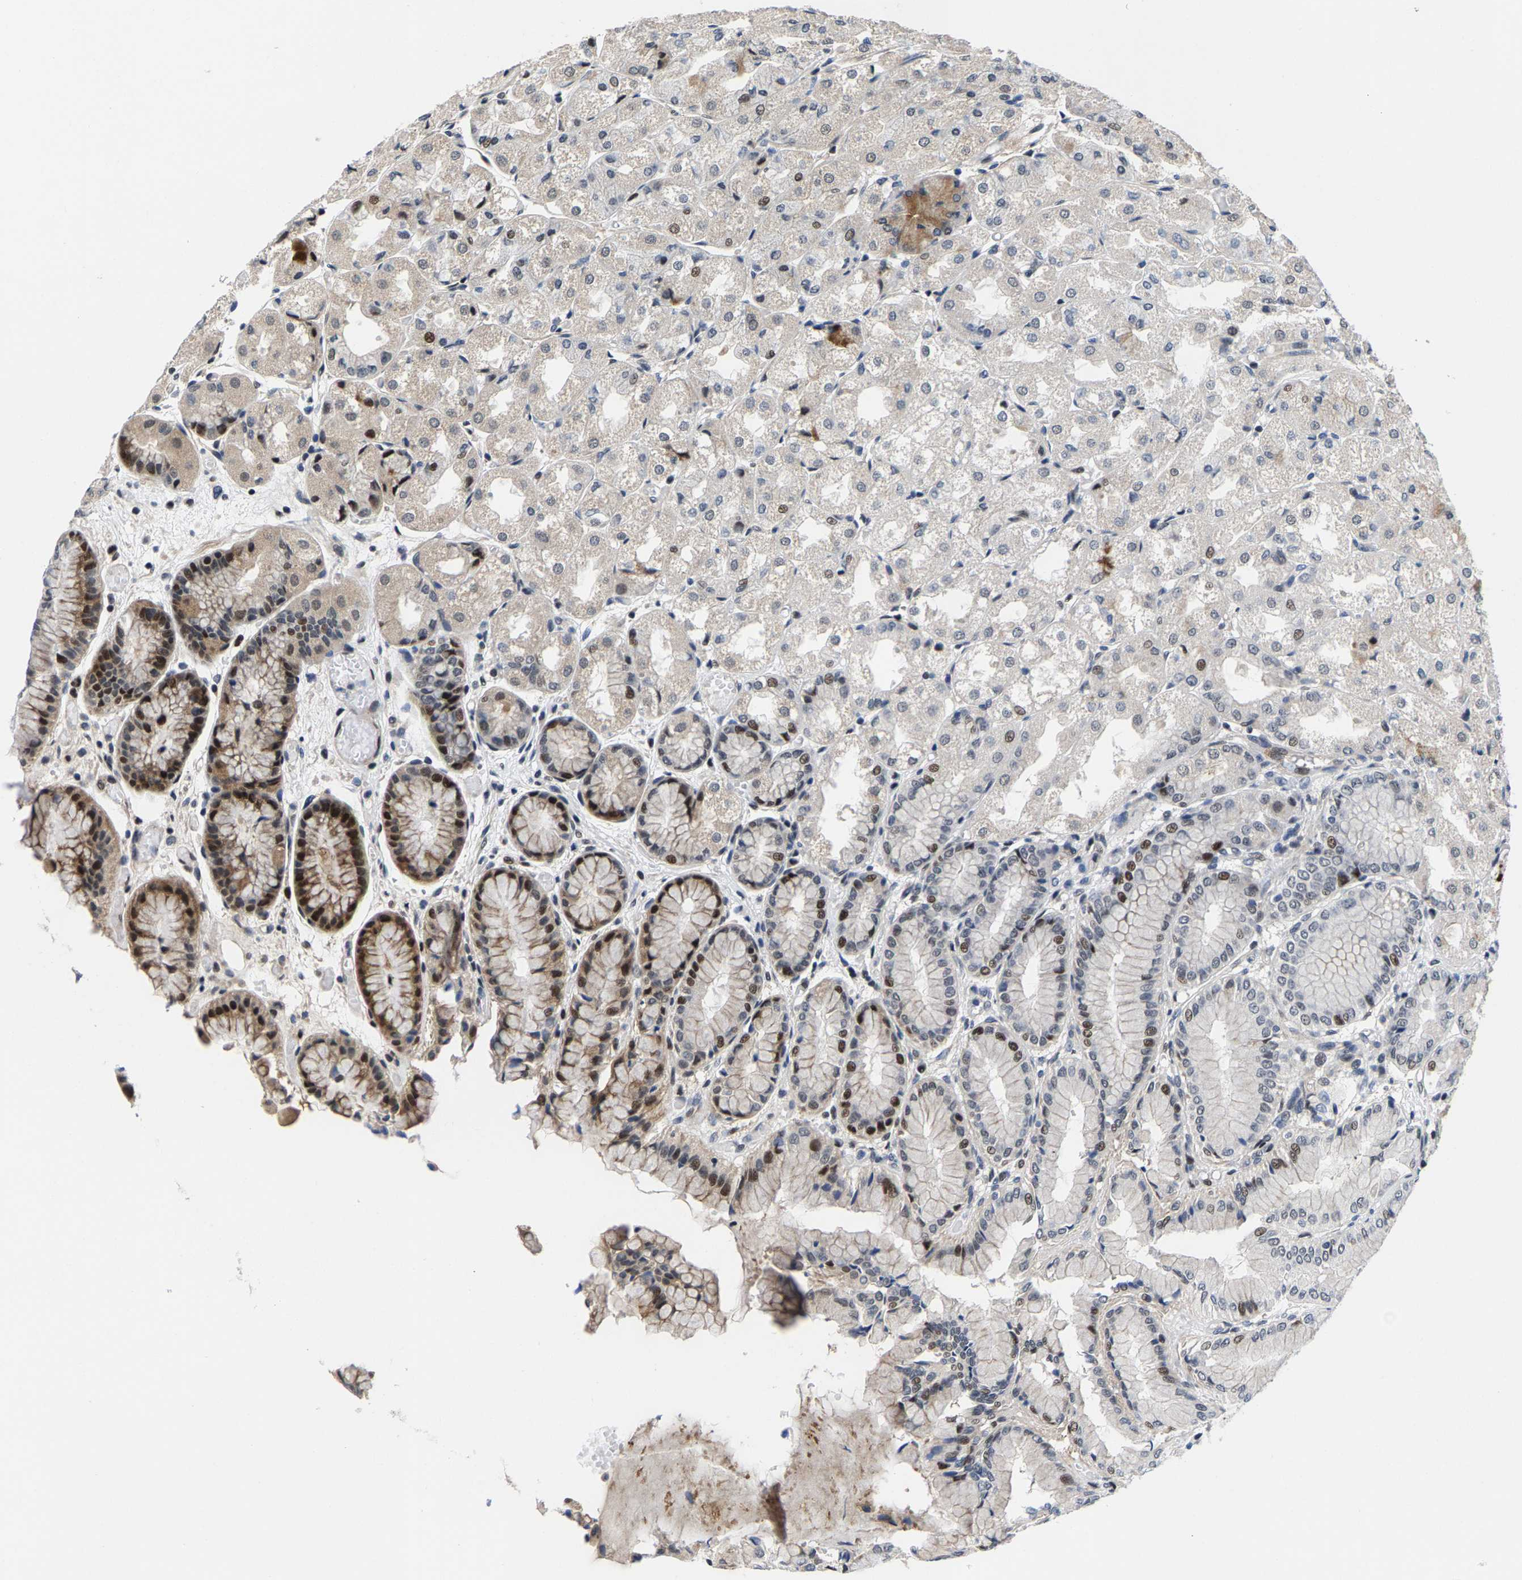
{"staining": {"intensity": "strong", "quantity": "25%-75%", "location": "cytoplasmic/membranous,nuclear"}, "tissue": "stomach", "cell_type": "Glandular cells", "image_type": "normal", "snomed": [{"axis": "morphology", "description": "Normal tissue, NOS"}, {"axis": "topography", "description": "Stomach, upper"}], "caption": "A histopathology image showing strong cytoplasmic/membranous,nuclear staining in about 25%-75% of glandular cells in unremarkable stomach, as visualized by brown immunohistochemical staining.", "gene": "GTPBP10", "patient": {"sex": "male", "age": 72}}